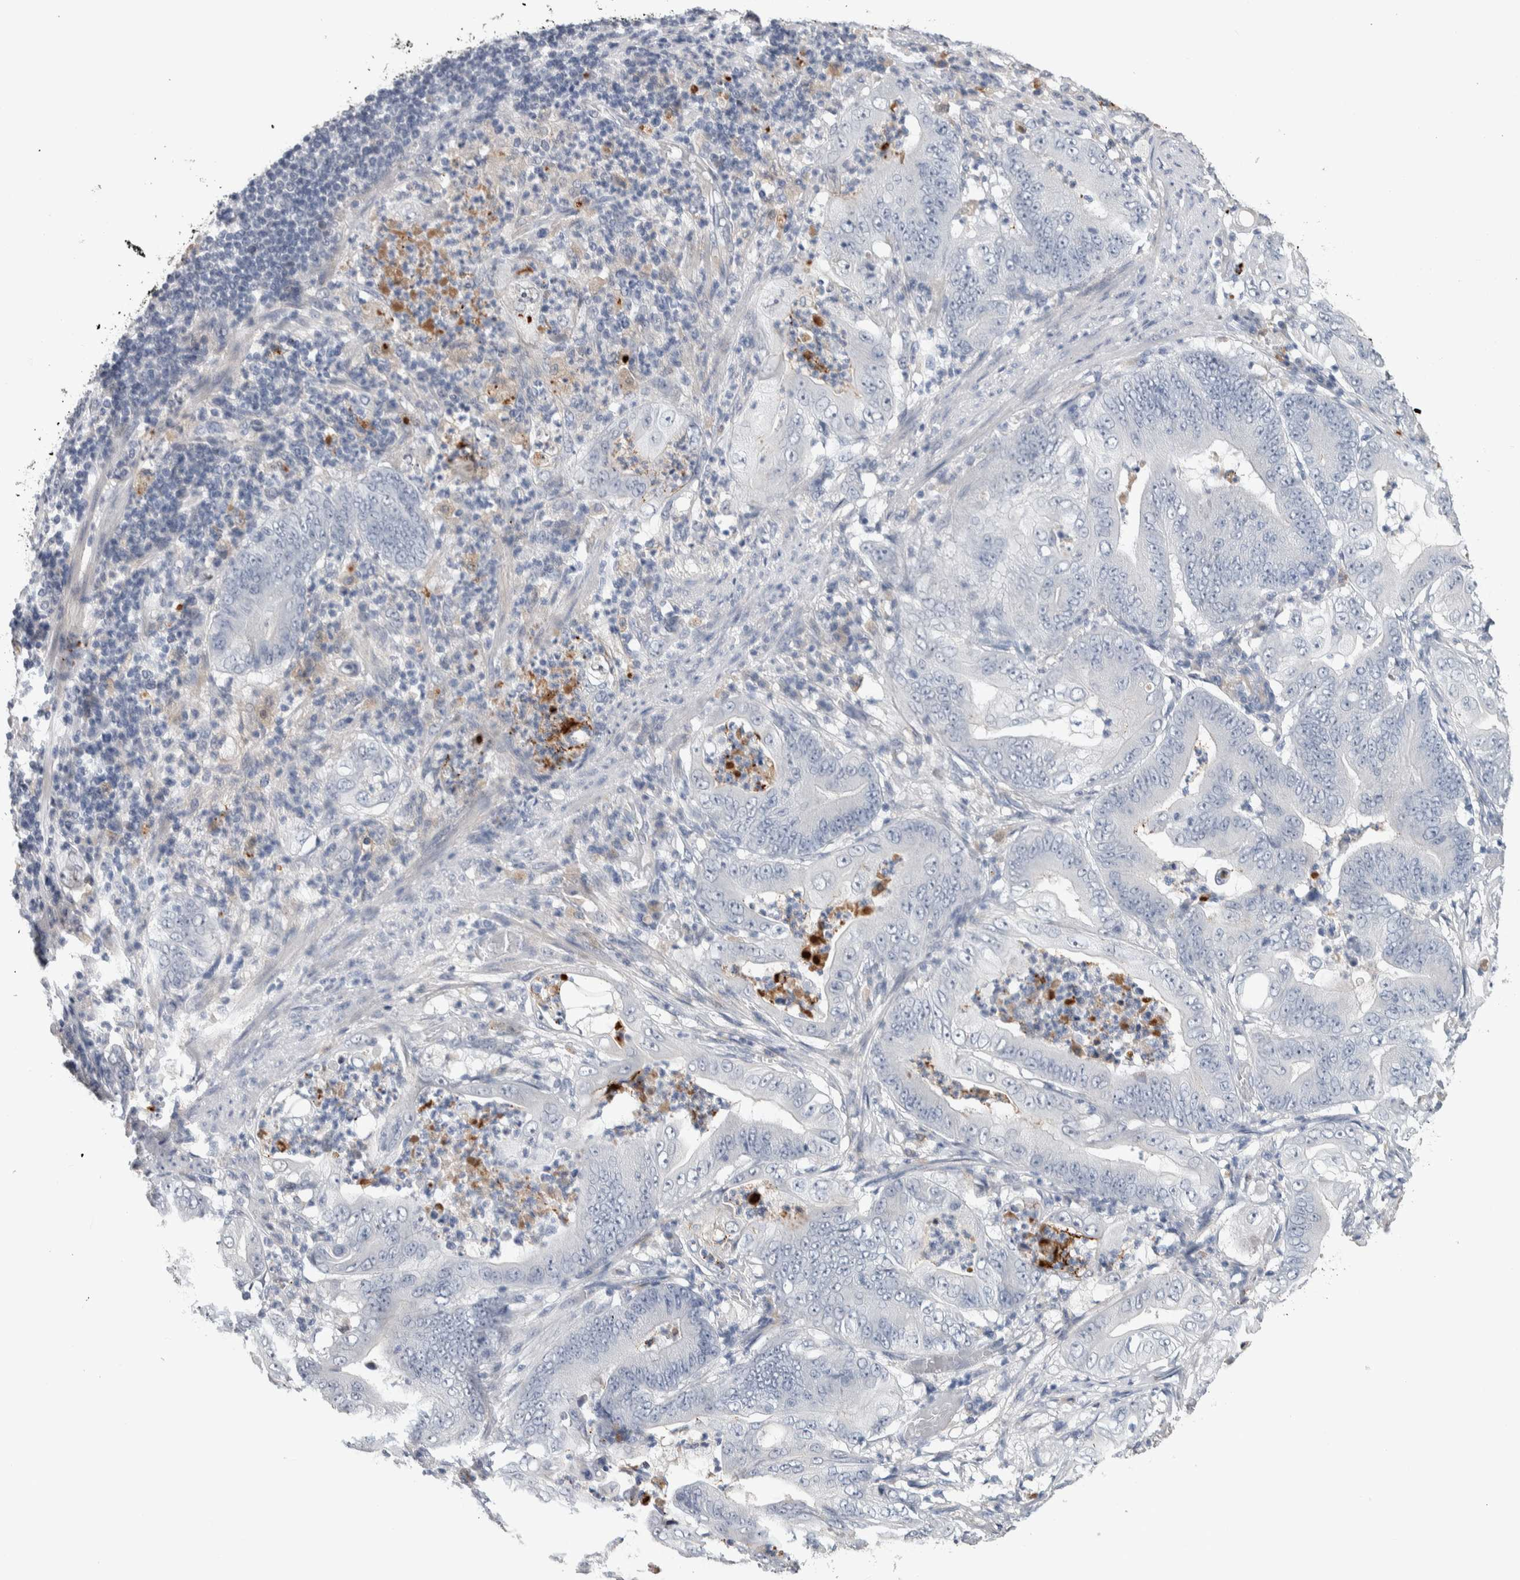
{"staining": {"intensity": "negative", "quantity": "none", "location": "none"}, "tissue": "stomach cancer", "cell_type": "Tumor cells", "image_type": "cancer", "snomed": [{"axis": "morphology", "description": "Adenocarcinoma, NOS"}, {"axis": "topography", "description": "Stomach"}], "caption": "DAB immunohistochemical staining of stomach adenocarcinoma reveals no significant staining in tumor cells. Brightfield microscopy of immunohistochemistry stained with DAB (3,3'-diaminobenzidine) (brown) and hematoxylin (blue), captured at high magnification.", "gene": "TMEM102", "patient": {"sex": "female", "age": 73}}